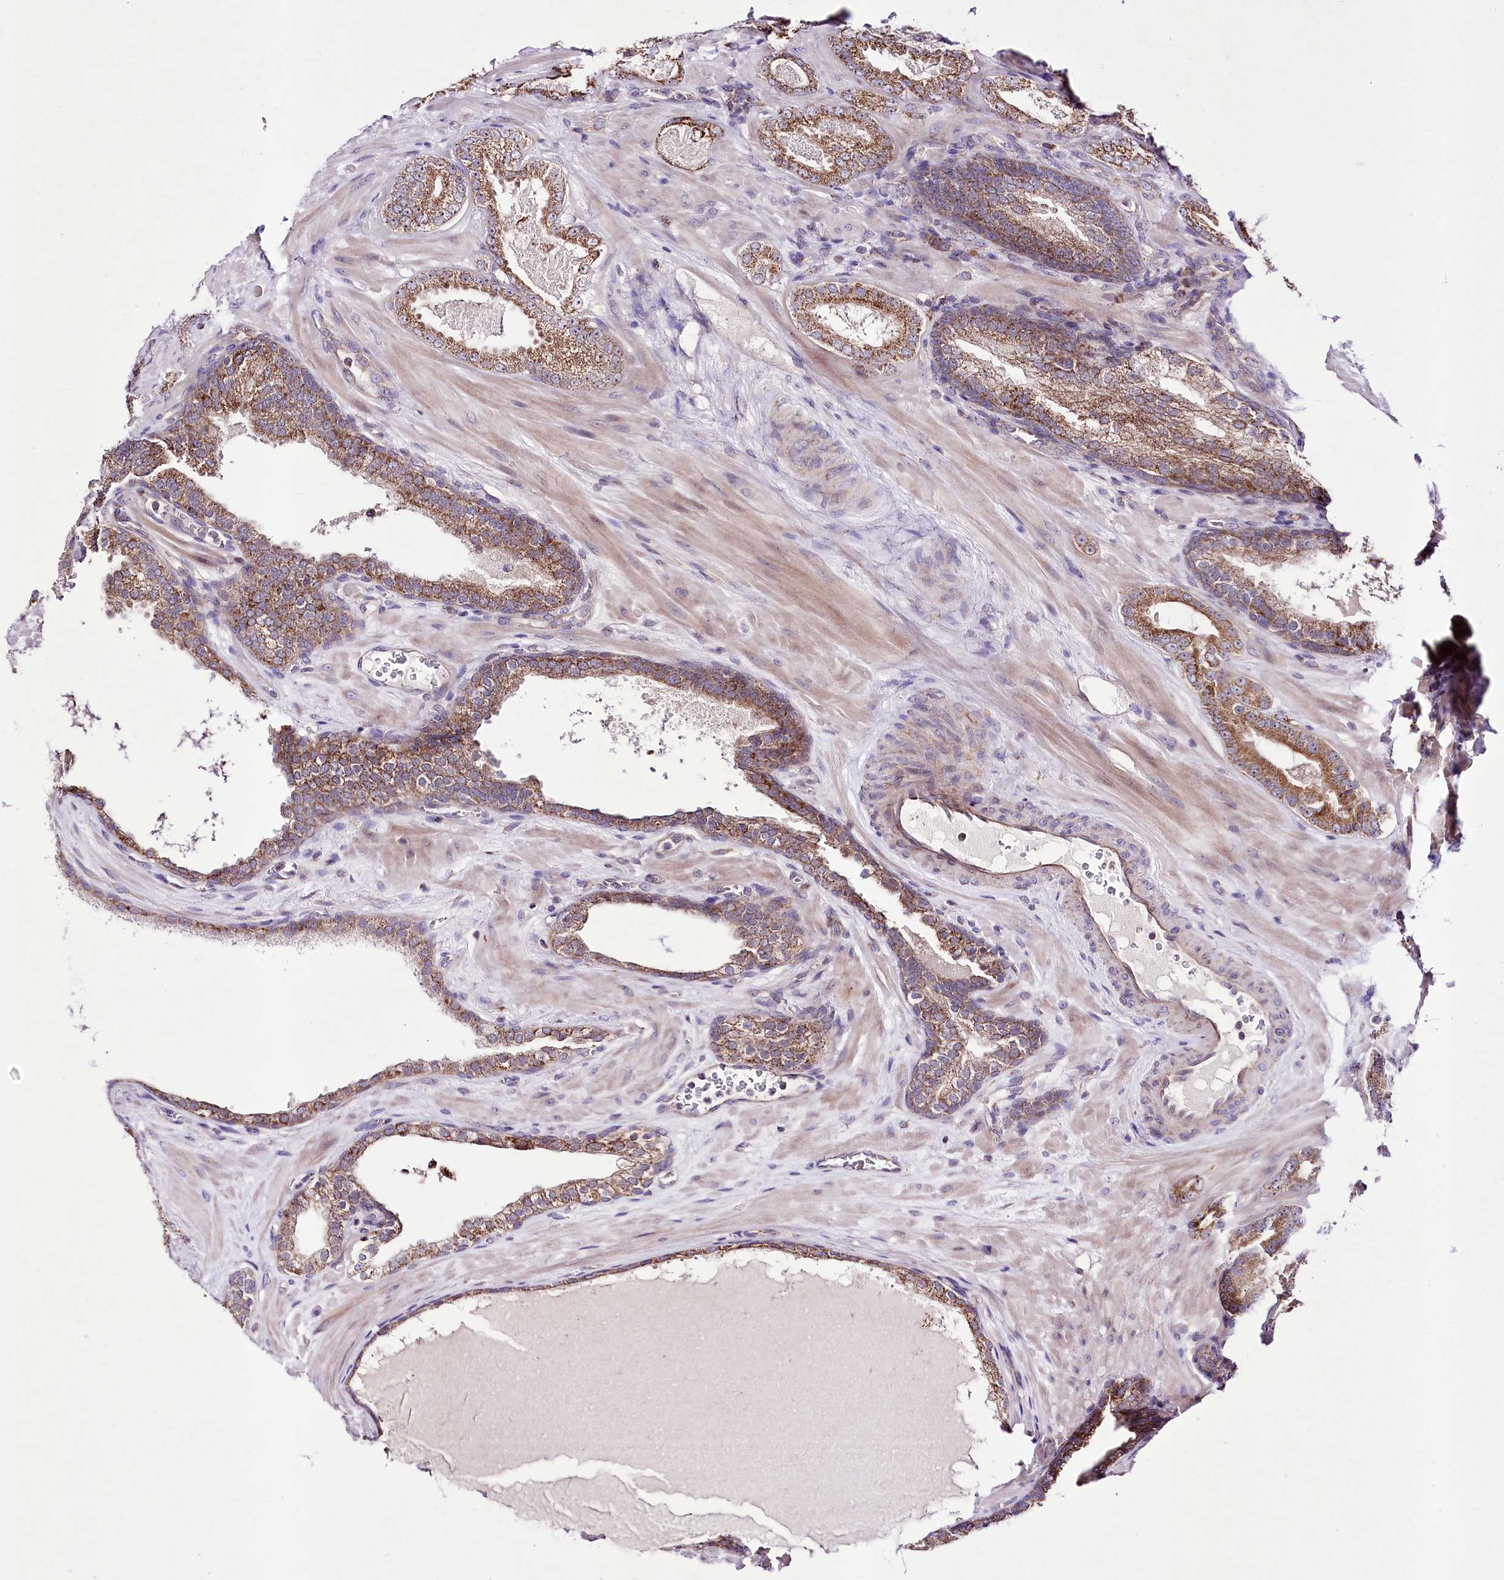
{"staining": {"intensity": "moderate", "quantity": ">75%", "location": "cytoplasmic/membranous"}, "tissue": "prostate cancer", "cell_type": "Tumor cells", "image_type": "cancer", "snomed": [{"axis": "morphology", "description": "Adenocarcinoma, High grade"}, {"axis": "topography", "description": "Prostate"}], "caption": "Brown immunohistochemical staining in prostate cancer (high-grade adenocarcinoma) demonstrates moderate cytoplasmic/membranous positivity in about >75% of tumor cells.", "gene": "ATE1", "patient": {"sex": "male", "age": 60}}